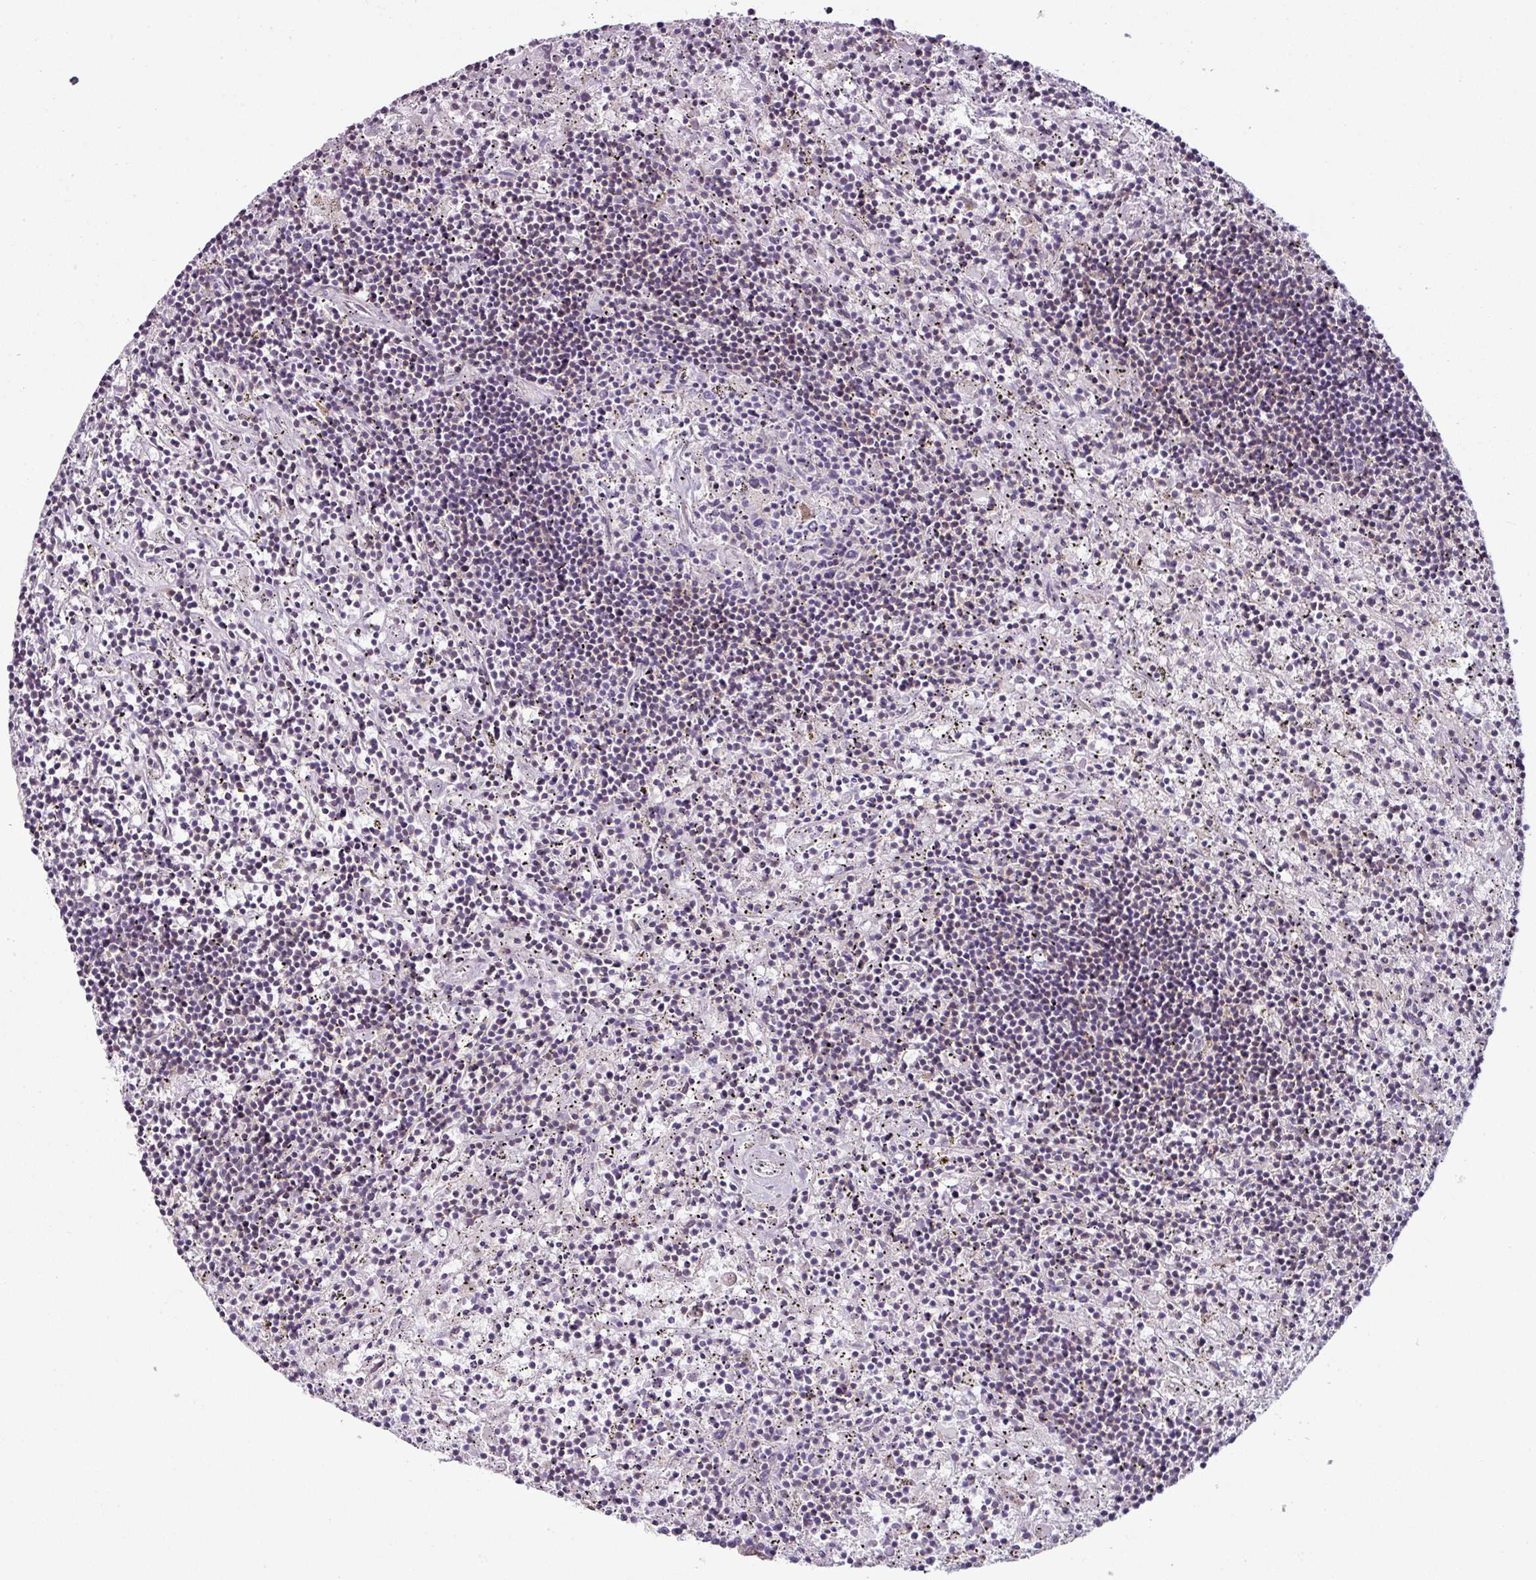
{"staining": {"intensity": "negative", "quantity": "none", "location": "none"}, "tissue": "lymphoma", "cell_type": "Tumor cells", "image_type": "cancer", "snomed": [{"axis": "morphology", "description": "Malignant lymphoma, non-Hodgkin's type, Low grade"}, {"axis": "topography", "description": "Spleen"}], "caption": "Tumor cells are negative for protein expression in human lymphoma.", "gene": "DERPC", "patient": {"sex": "male", "age": 76}}